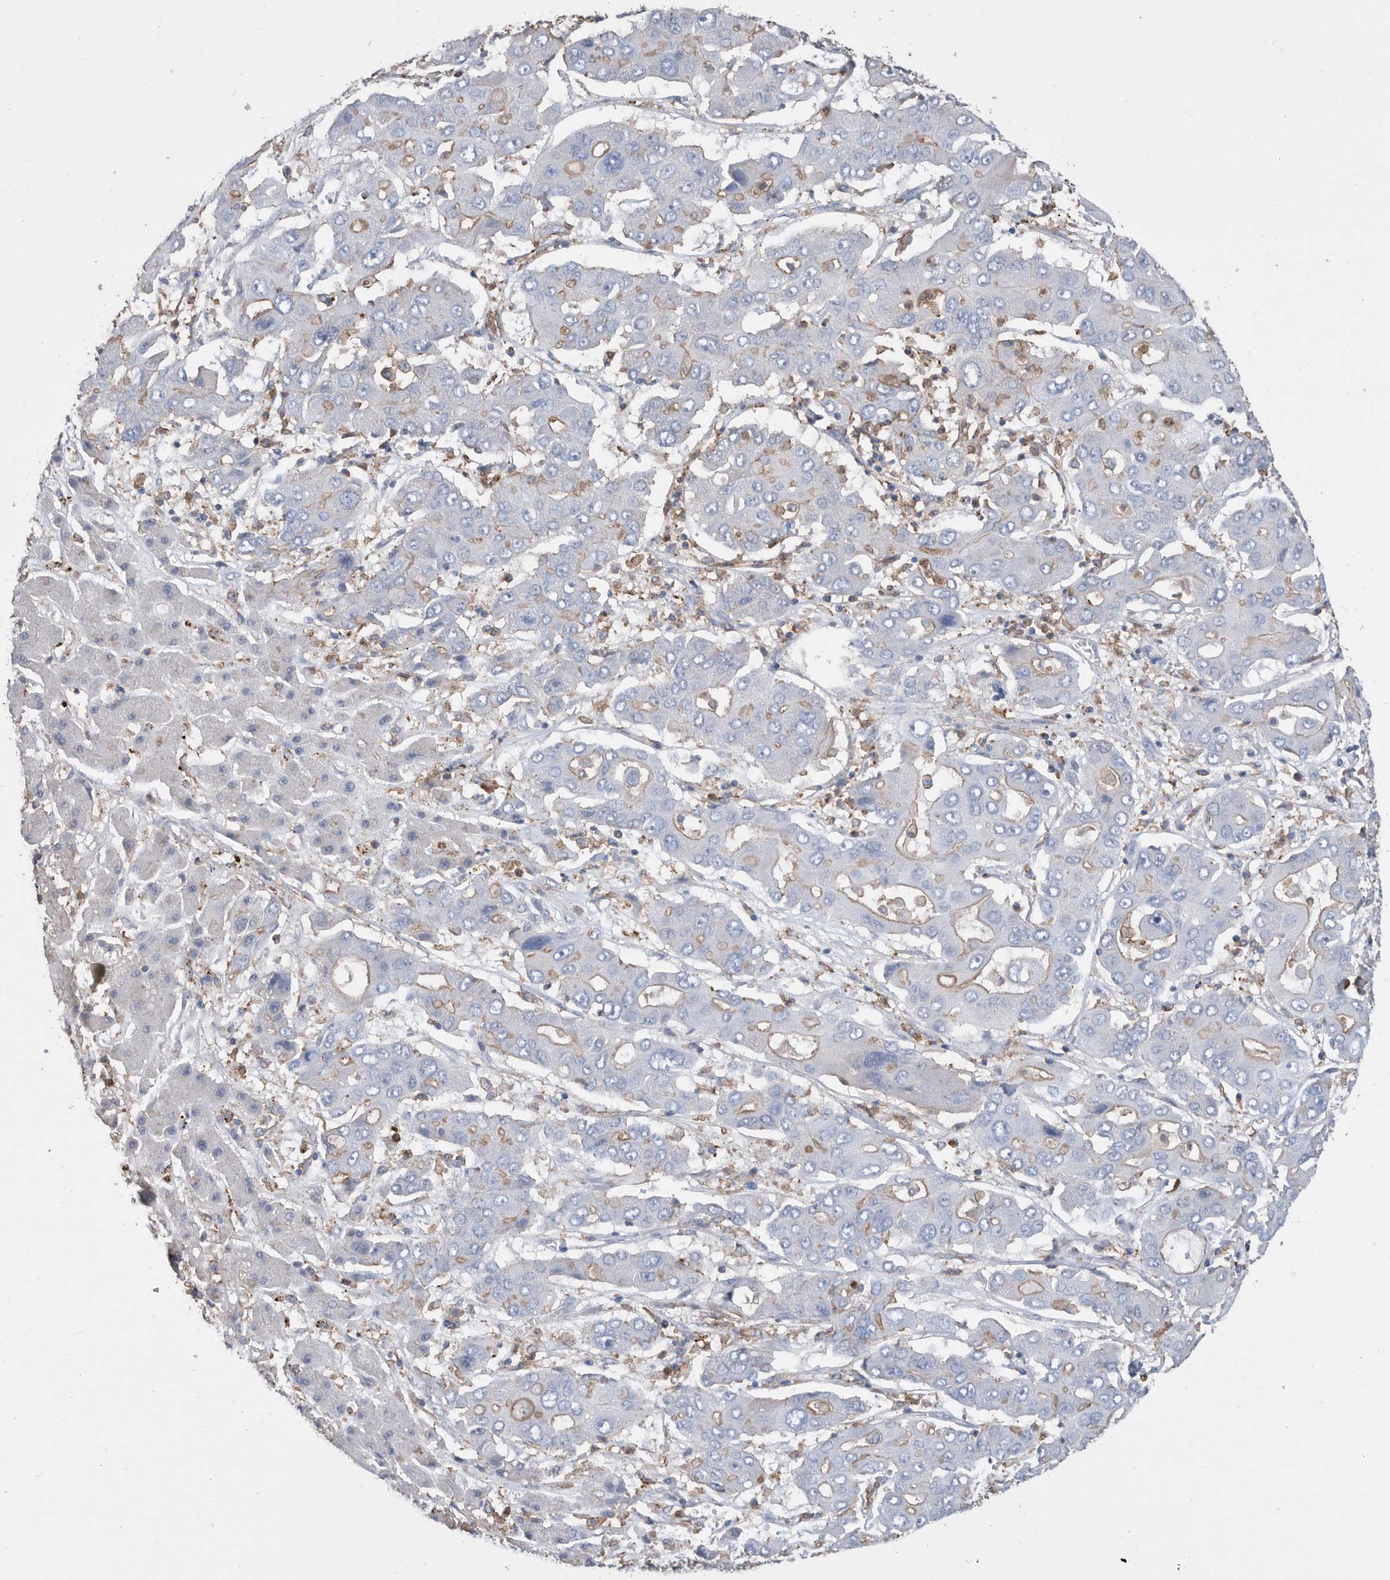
{"staining": {"intensity": "negative", "quantity": "none", "location": "none"}, "tissue": "liver cancer", "cell_type": "Tumor cells", "image_type": "cancer", "snomed": [{"axis": "morphology", "description": "Cholangiocarcinoma"}, {"axis": "topography", "description": "Liver"}], "caption": "The photomicrograph displays no staining of tumor cells in cholangiocarcinoma (liver). (Brightfield microscopy of DAB IHC at high magnification).", "gene": "MS4A4A", "patient": {"sex": "male", "age": 67}}